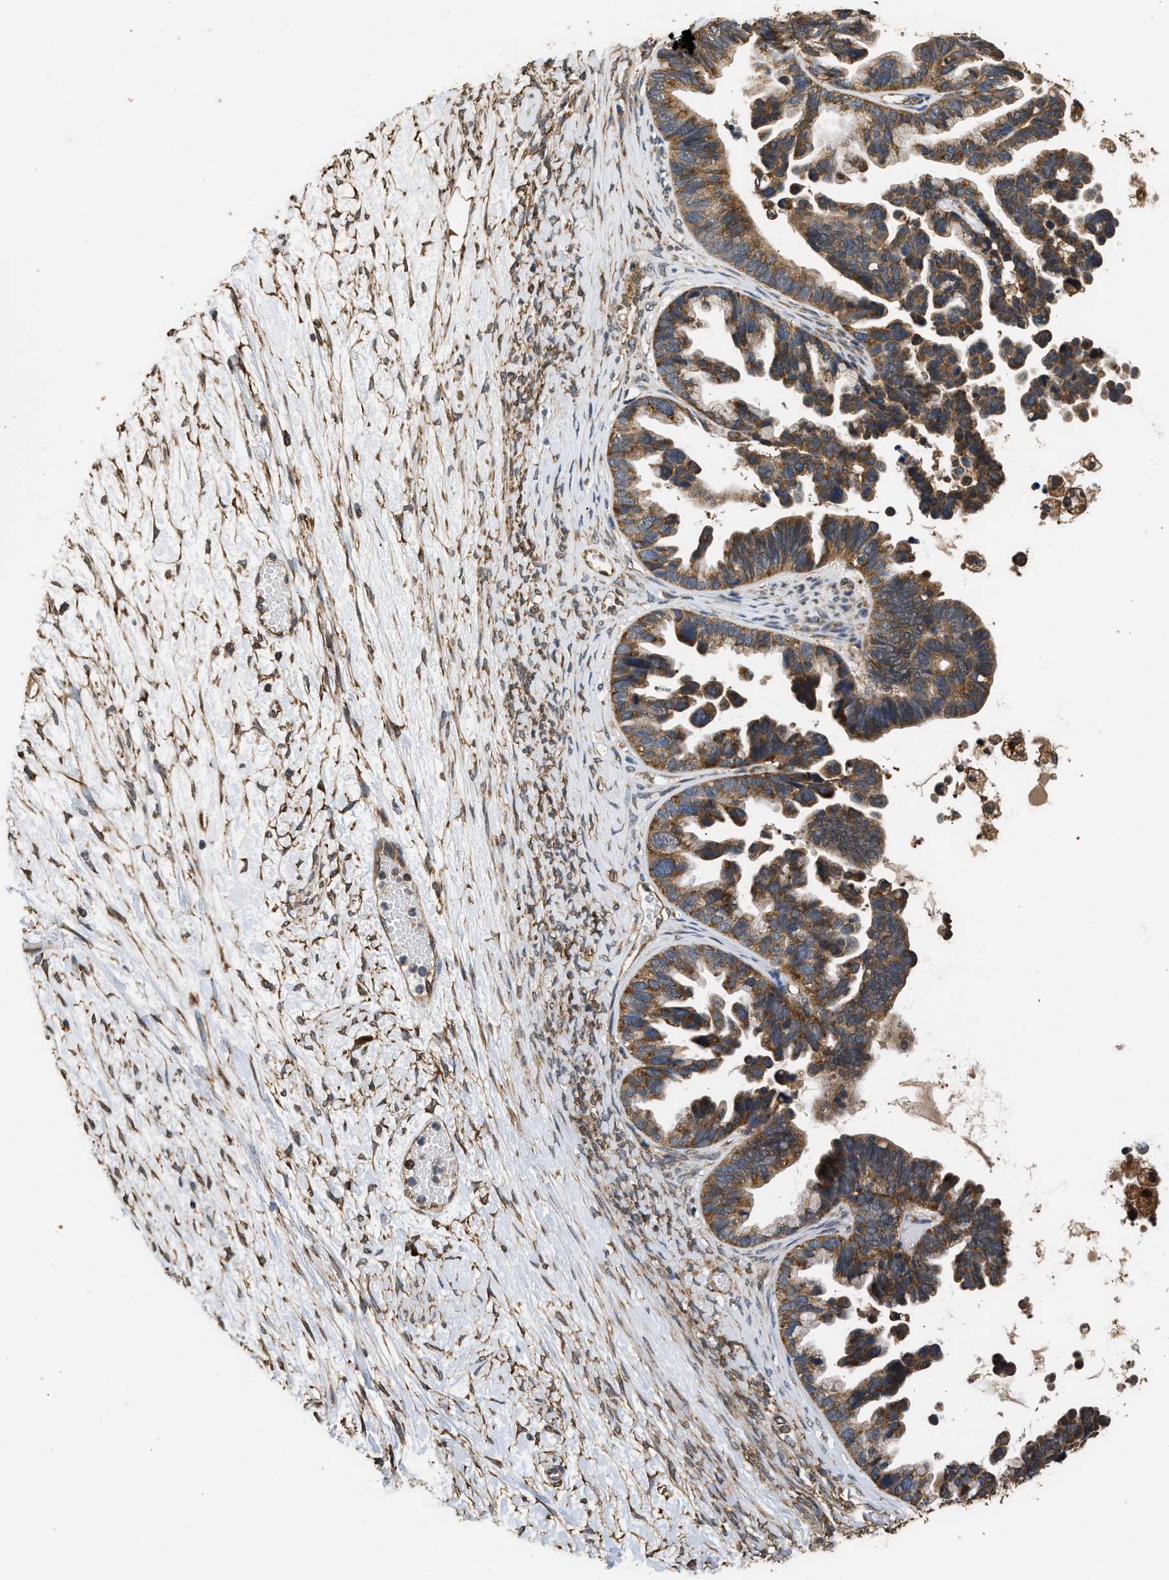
{"staining": {"intensity": "moderate", "quantity": ">75%", "location": "cytoplasmic/membranous"}, "tissue": "ovarian cancer", "cell_type": "Tumor cells", "image_type": "cancer", "snomed": [{"axis": "morphology", "description": "Cystadenocarcinoma, serous, NOS"}, {"axis": "topography", "description": "Ovary"}], "caption": "High-magnification brightfield microscopy of serous cystadenocarcinoma (ovarian) stained with DAB (brown) and counterstained with hematoxylin (blue). tumor cells exhibit moderate cytoplasmic/membranous staining is appreciated in about>75% of cells. Immunohistochemistry stains the protein of interest in brown and the nuclei are stained blue.", "gene": "SLC36A4", "patient": {"sex": "female", "age": 56}}